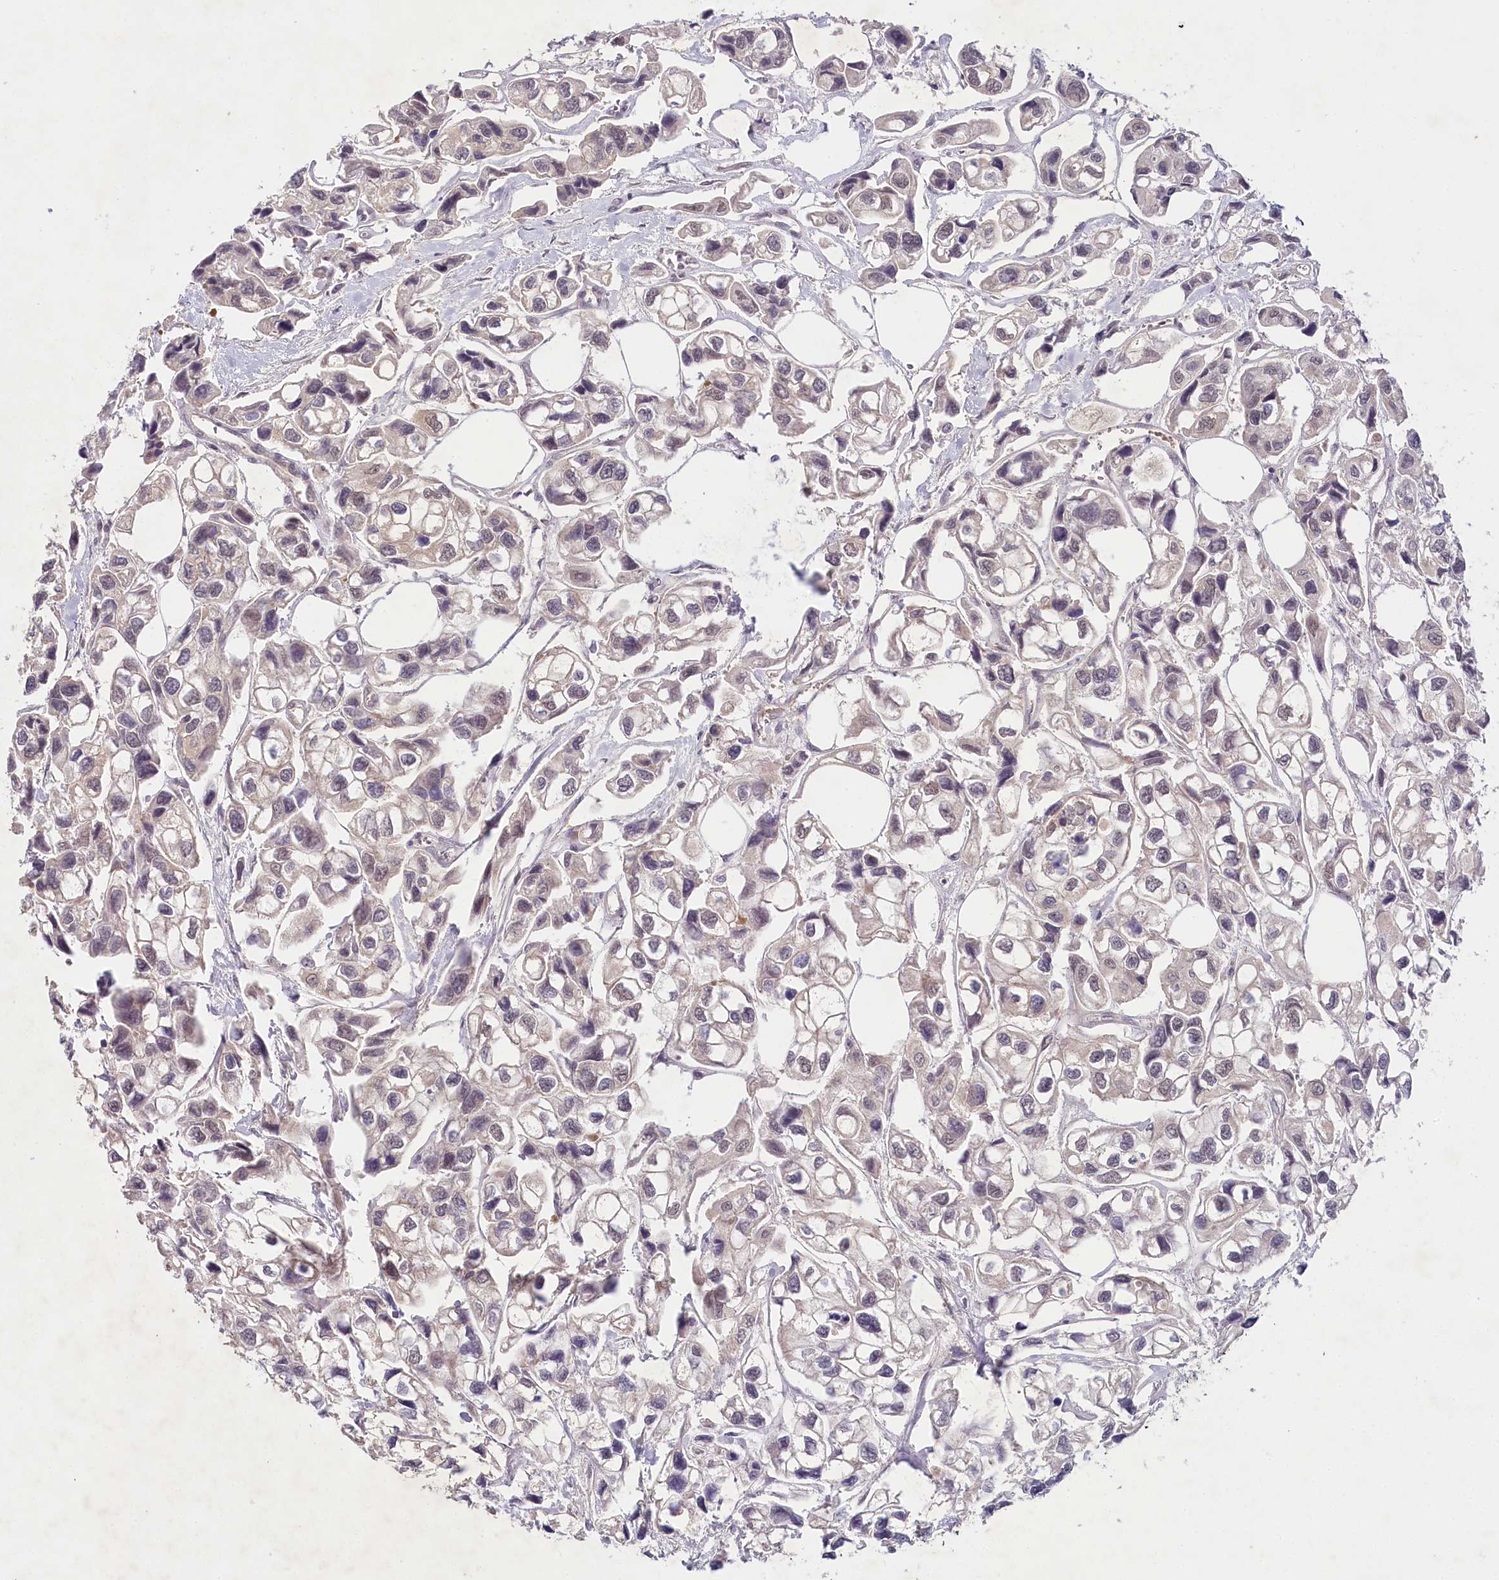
{"staining": {"intensity": "weak", "quantity": "<25%", "location": "nuclear"}, "tissue": "urothelial cancer", "cell_type": "Tumor cells", "image_type": "cancer", "snomed": [{"axis": "morphology", "description": "Urothelial carcinoma, High grade"}, {"axis": "topography", "description": "Urinary bladder"}], "caption": "IHC photomicrograph of neoplastic tissue: urothelial cancer stained with DAB reveals no significant protein staining in tumor cells.", "gene": "AMTN", "patient": {"sex": "male", "age": 67}}